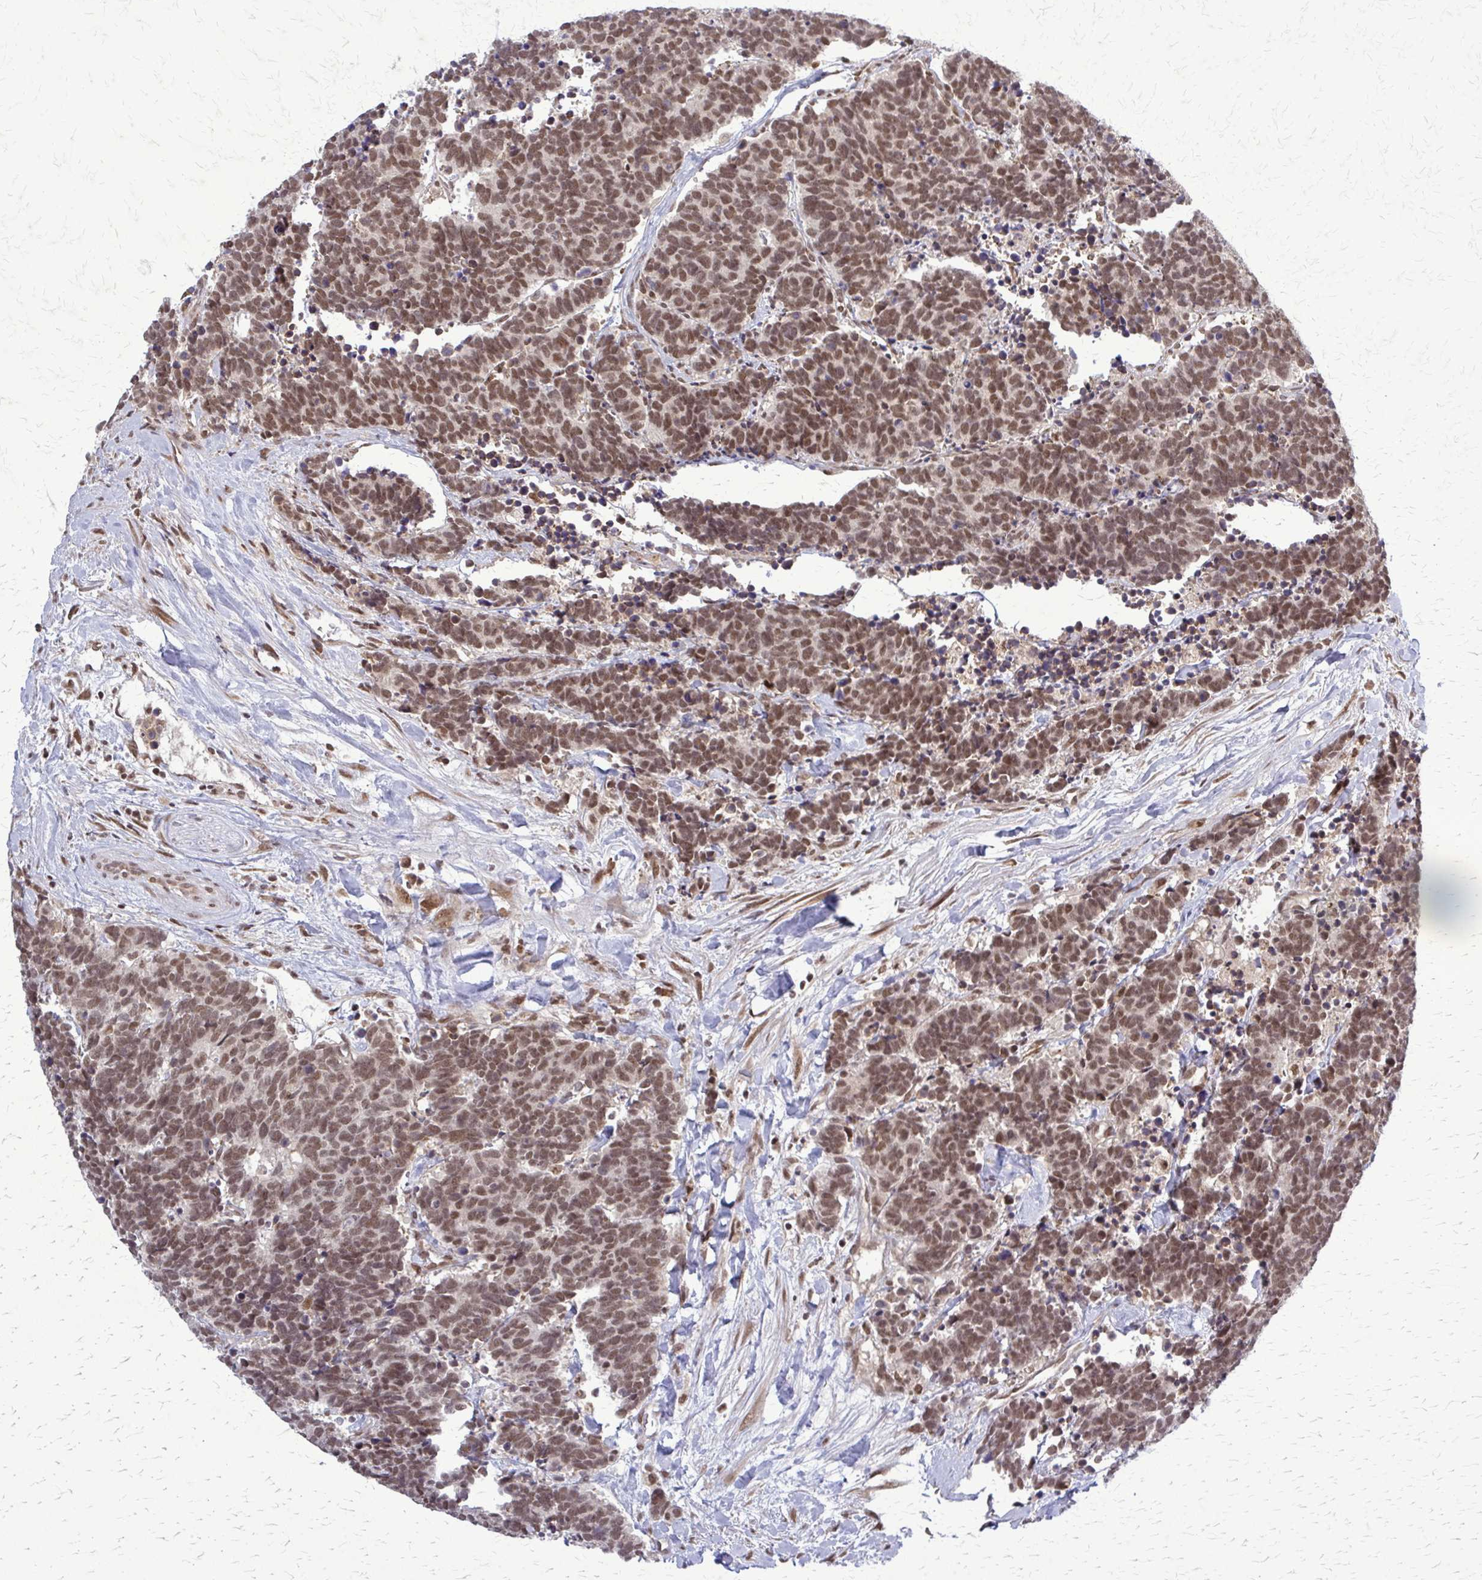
{"staining": {"intensity": "moderate", "quantity": ">75%", "location": "nuclear"}, "tissue": "carcinoid", "cell_type": "Tumor cells", "image_type": "cancer", "snomed": [{"axis": "morphology", "description": "Carcinoma, NOS"}, {"axis": "morphology", "description": "Carcinoid, malignant, NOS"}, {"axis": "topography", "description": "Prostate"}], "caption": "Tumor cells reveal medium levels of moderate nuclear positivity in about >75% of cells in human carcinoma.", "gene": "HDAC3", "patient": {"sex": "male", "age": 57}}